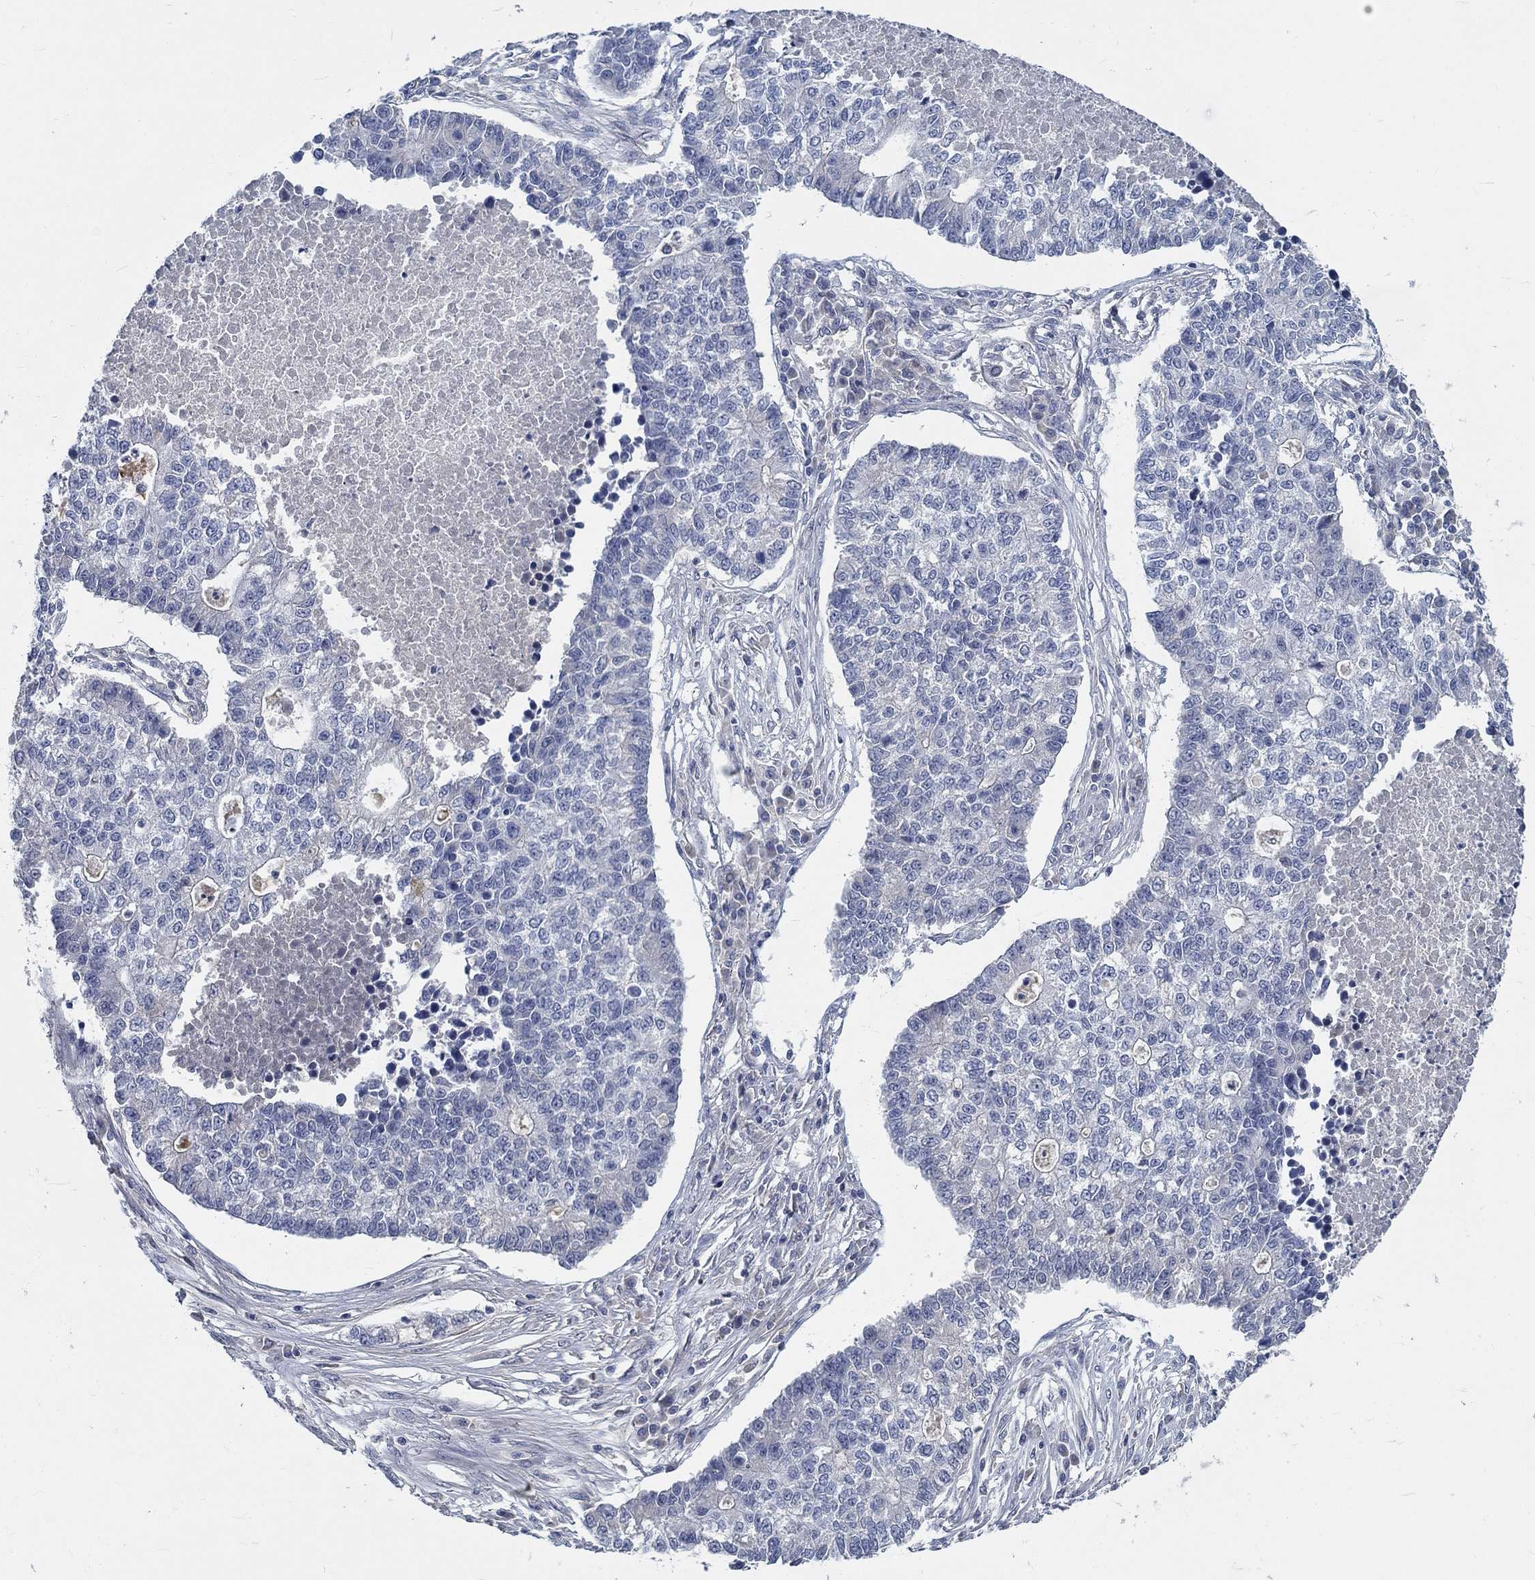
{"staining": {"intensity": "weak", "quantity": "<25%", "location": "cytoplasmic/membranous"}, "tissue": "lung cancer", "cell_type": "Tumor cells", "image_type": "cancer", "snomed": [{"axis": "morphology", "description": "Adenocarcinoma, NOS"}, {"axis": "topography", "description": "Lung"}], "caption": "An immunohistochemistry (IHC) micrograph of lung cancer is shown. There is no staining in tumor cells of lung cancer. (Brightfield microscopy of DAB (3,3'-diaminobenzidine) immunohistochemistry at high magnification).", "gene": "MYBPC1", "patient": {"sex": "male", "age": 57}}